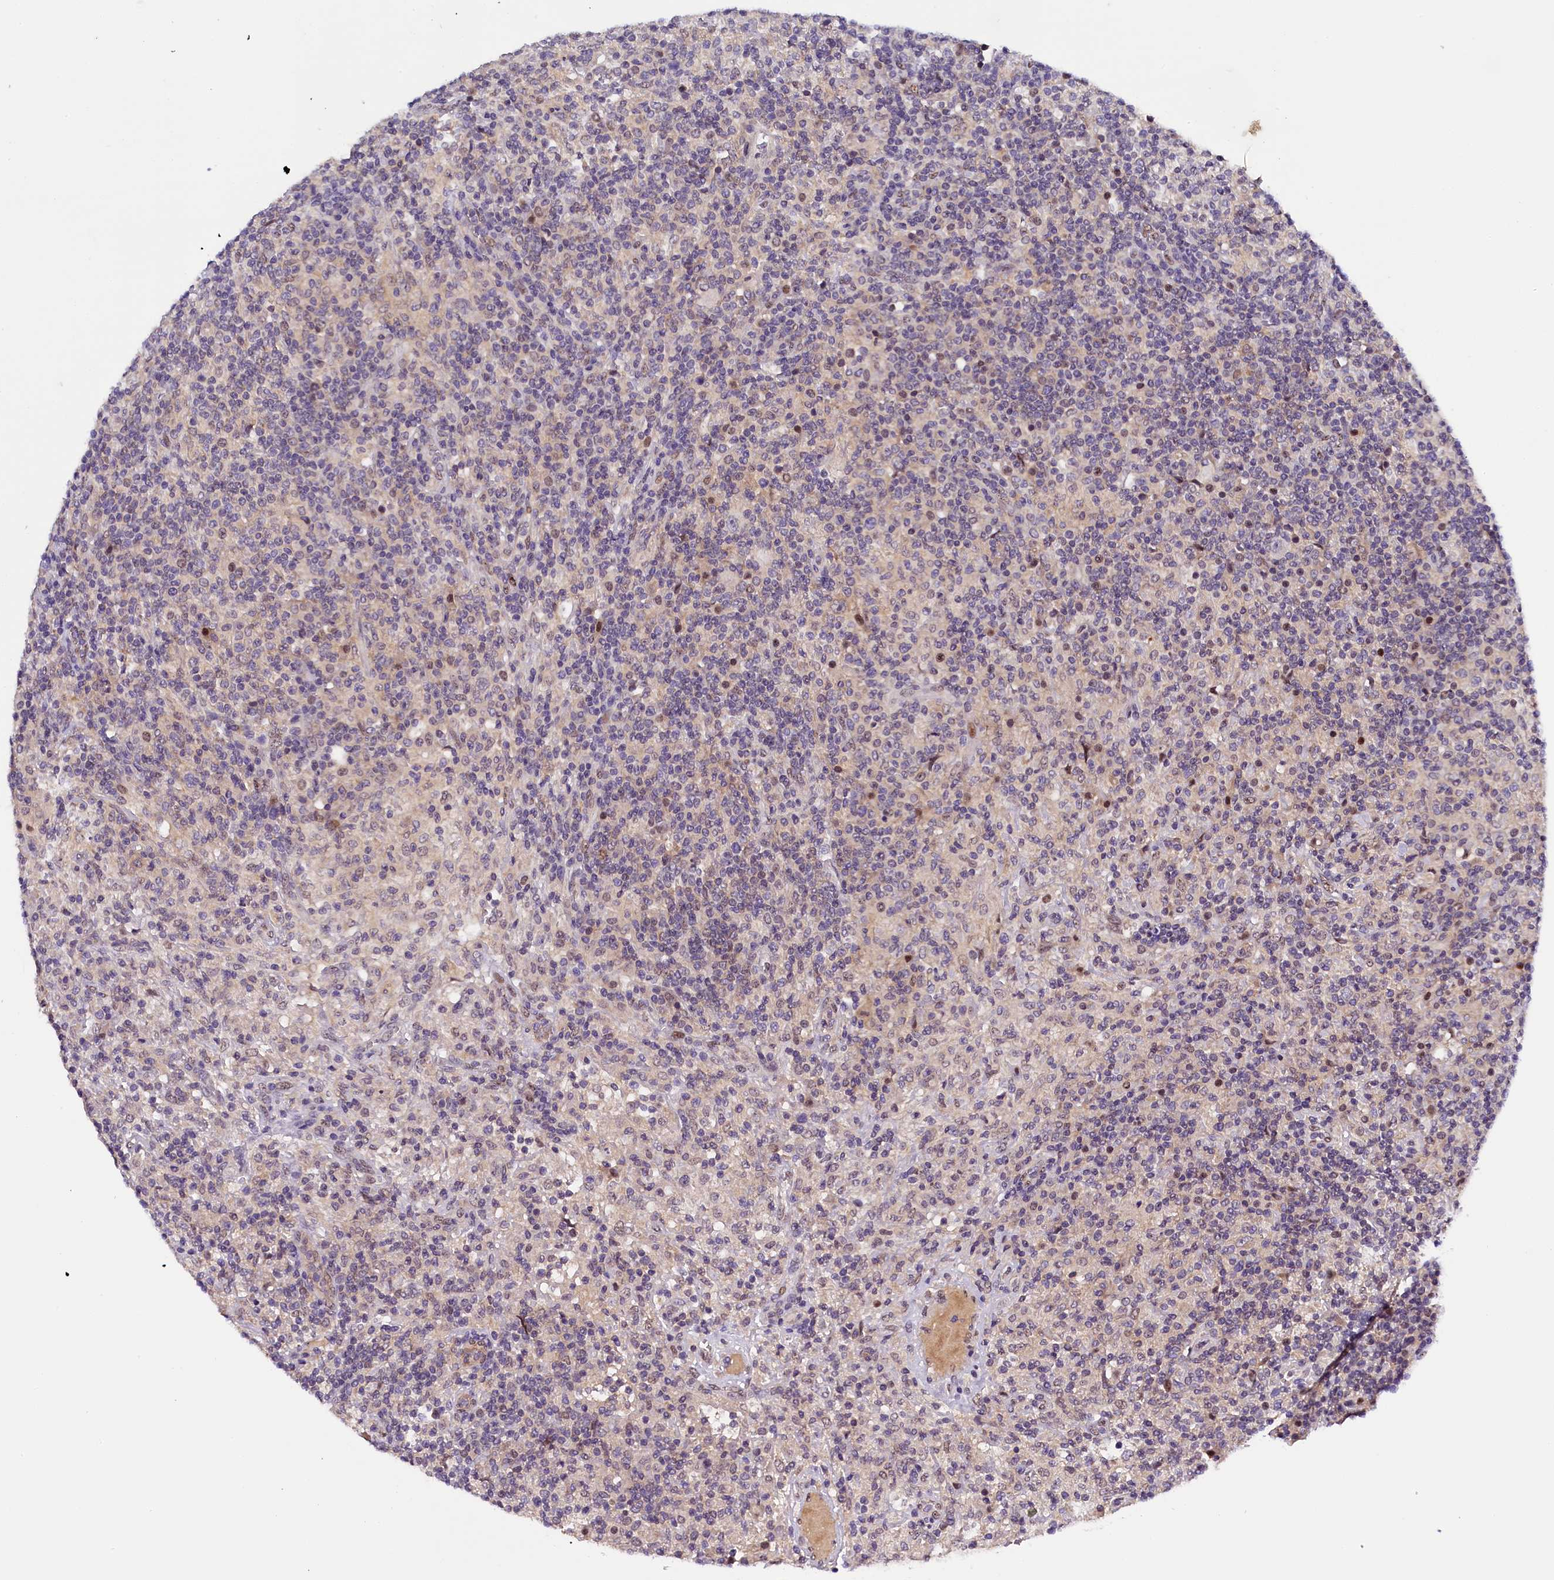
{"staining": {"intensity": "negative", "quantity": "none", "location": "none"}, "tissue": "lymphoma", "cell_type": "Tumor cells", "image_type": "cancer", "snomed": [{"axis": "morphology", "description": "Hodgkin's disease, NOS"}, {"axis": "topography", "description": "Lymph node"}], "caption": "The IHC photomicrograph has no significant positivity in tumor cells of lymphoma tissue.", "gene": "ENKD1", "patient": {"sex": "male", "age": 70}}